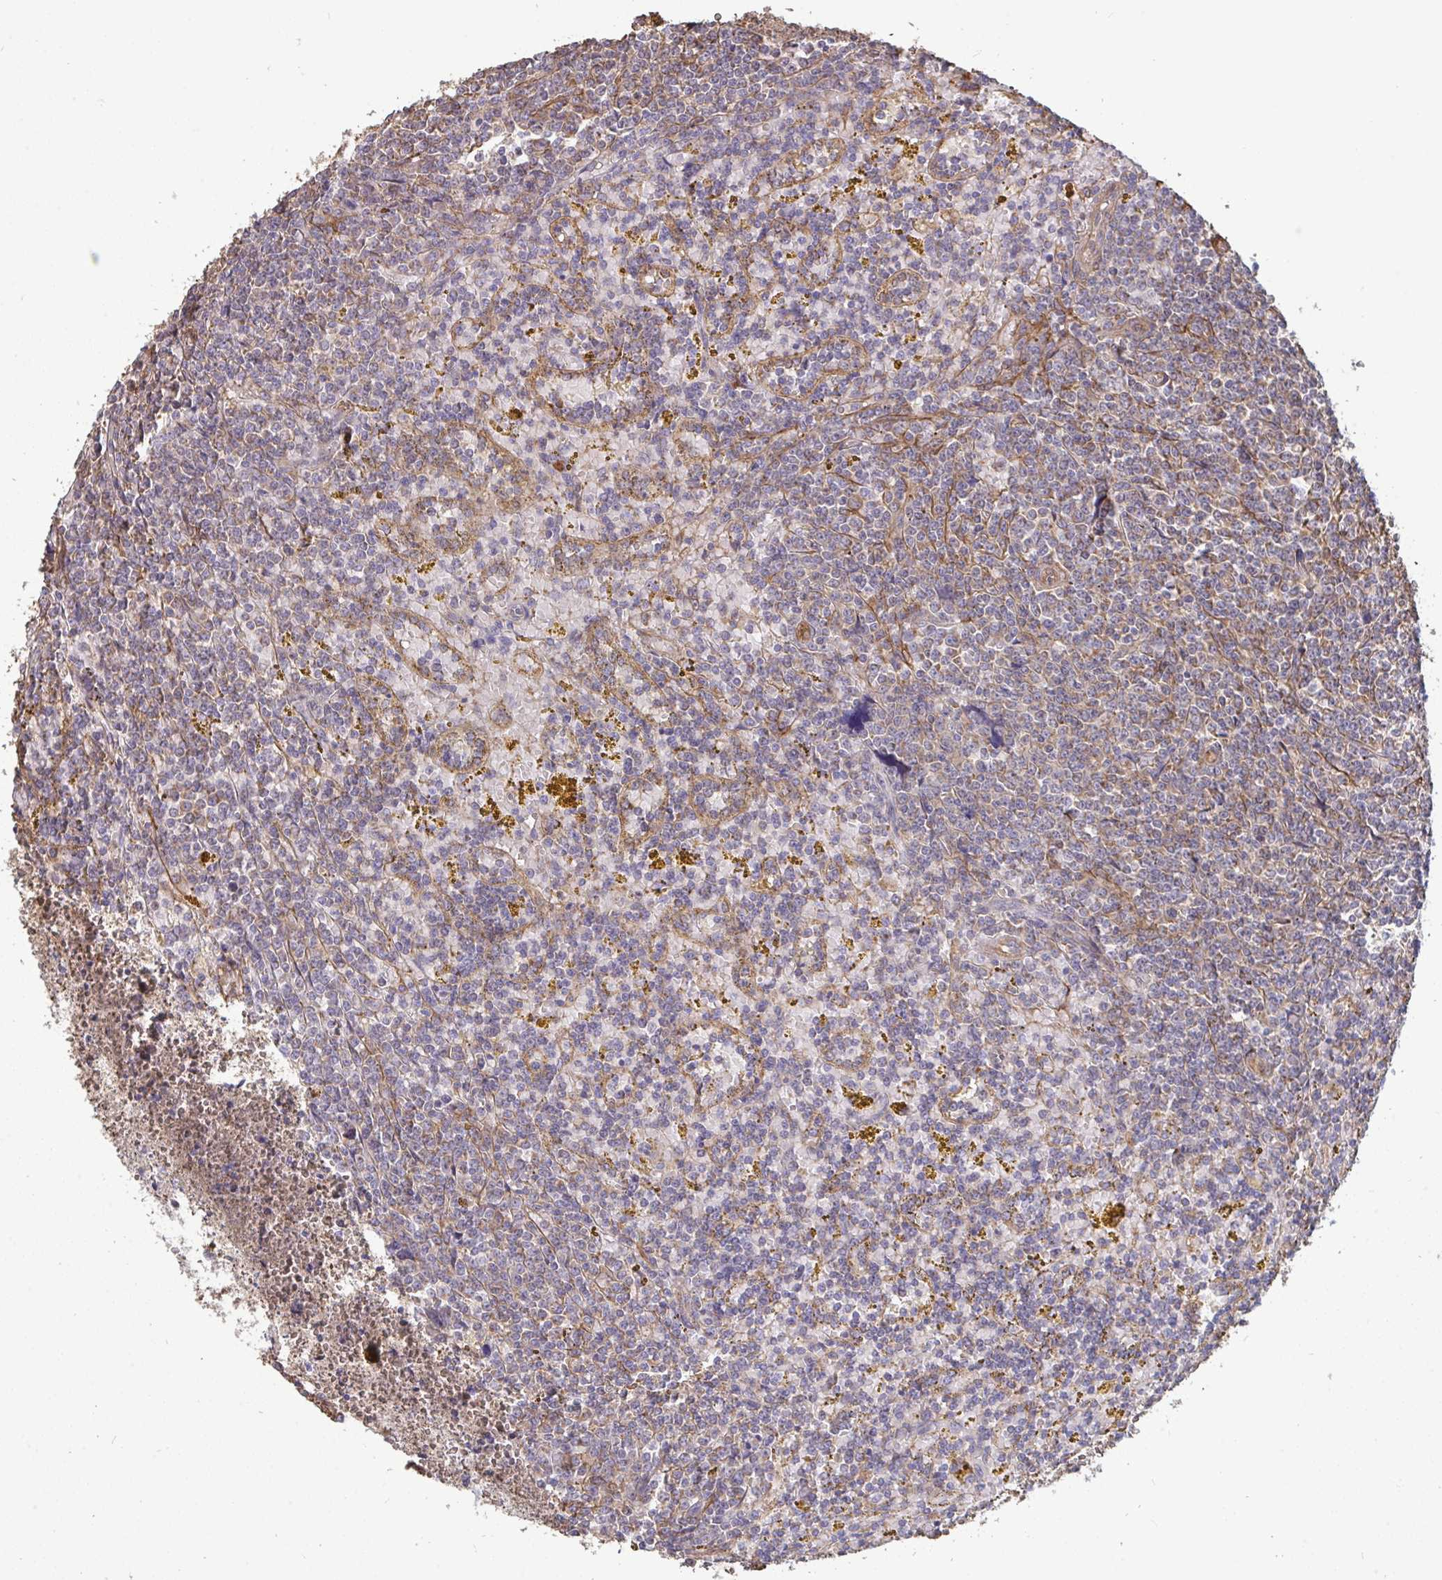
{"staining": {"intensity": "weak", "quantity": "25%-75%", "location": "cytoplasmic/membranous"}, "tissue": "lymphoma", "cell_type": "Tumor cells", "image_type": "cancer", "snomed": [{"axis": "morphology", "description": "Malignant lymphoma, non-Hodgkin's type, Low grade"}, {"axis": "topography", "description": "Spleen"}, {"axis": "topography", "description": "Lymph node"}], "caption": "Immunohistochemistry of malignant lymphoma, non-Hodgkin's type (low-grade) displays low levels of weak cytoplasmic/membranous positivity in approximately 25%-75% of tumor cells.", "gene": "ISCU", "patient": {"sex": "female", "age": 66}}